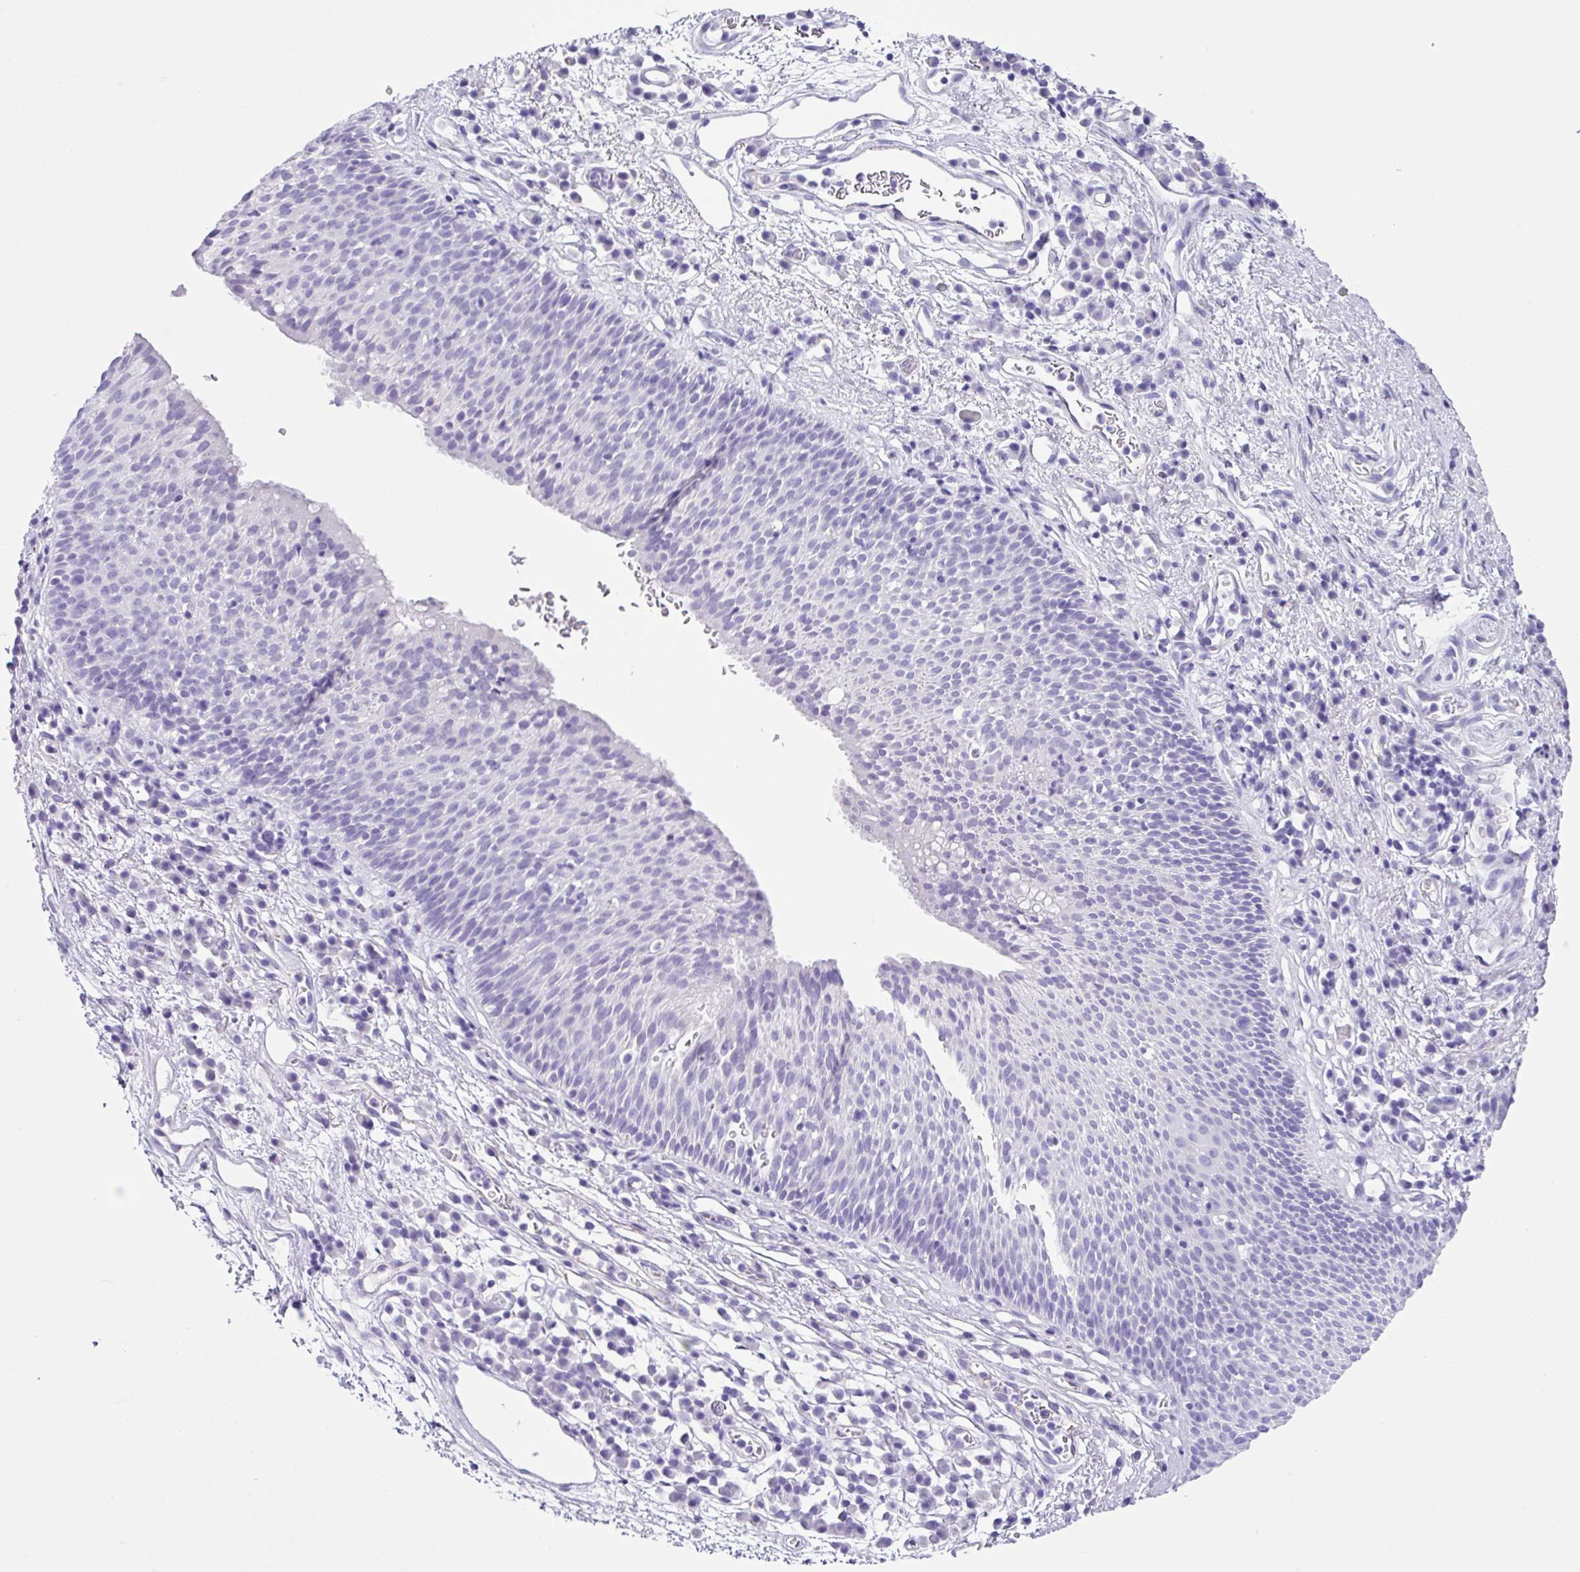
{"staining": {"intensity": "negative", "quantity": "none", "location": "none"}, "tissue": "nasopharynx", "cell_type": "Respiratory epithelial cells", "image_type": "normal", "snomed": [{"axis": "morphology", "description": "Normal tissue, NOS"}, {"axis": "topography", "description": "Lymph node"}, {"axis": "topography", "description": "Cartilage tissue"}, {"axis": "topography", "description": "Nasopharynx"}], "caption": "There is no significant positivity in respiratory epithelial cells of nasopharynx. The staining was performed using DAB (3,3'-diaminobenzidine) to visualize the protein expression in brown, while the nuclei were stained in blue with hematoxylin (Magnification: 20x).", "gene": "ZG16", "patient": {"sex": "male", "age": 63}}